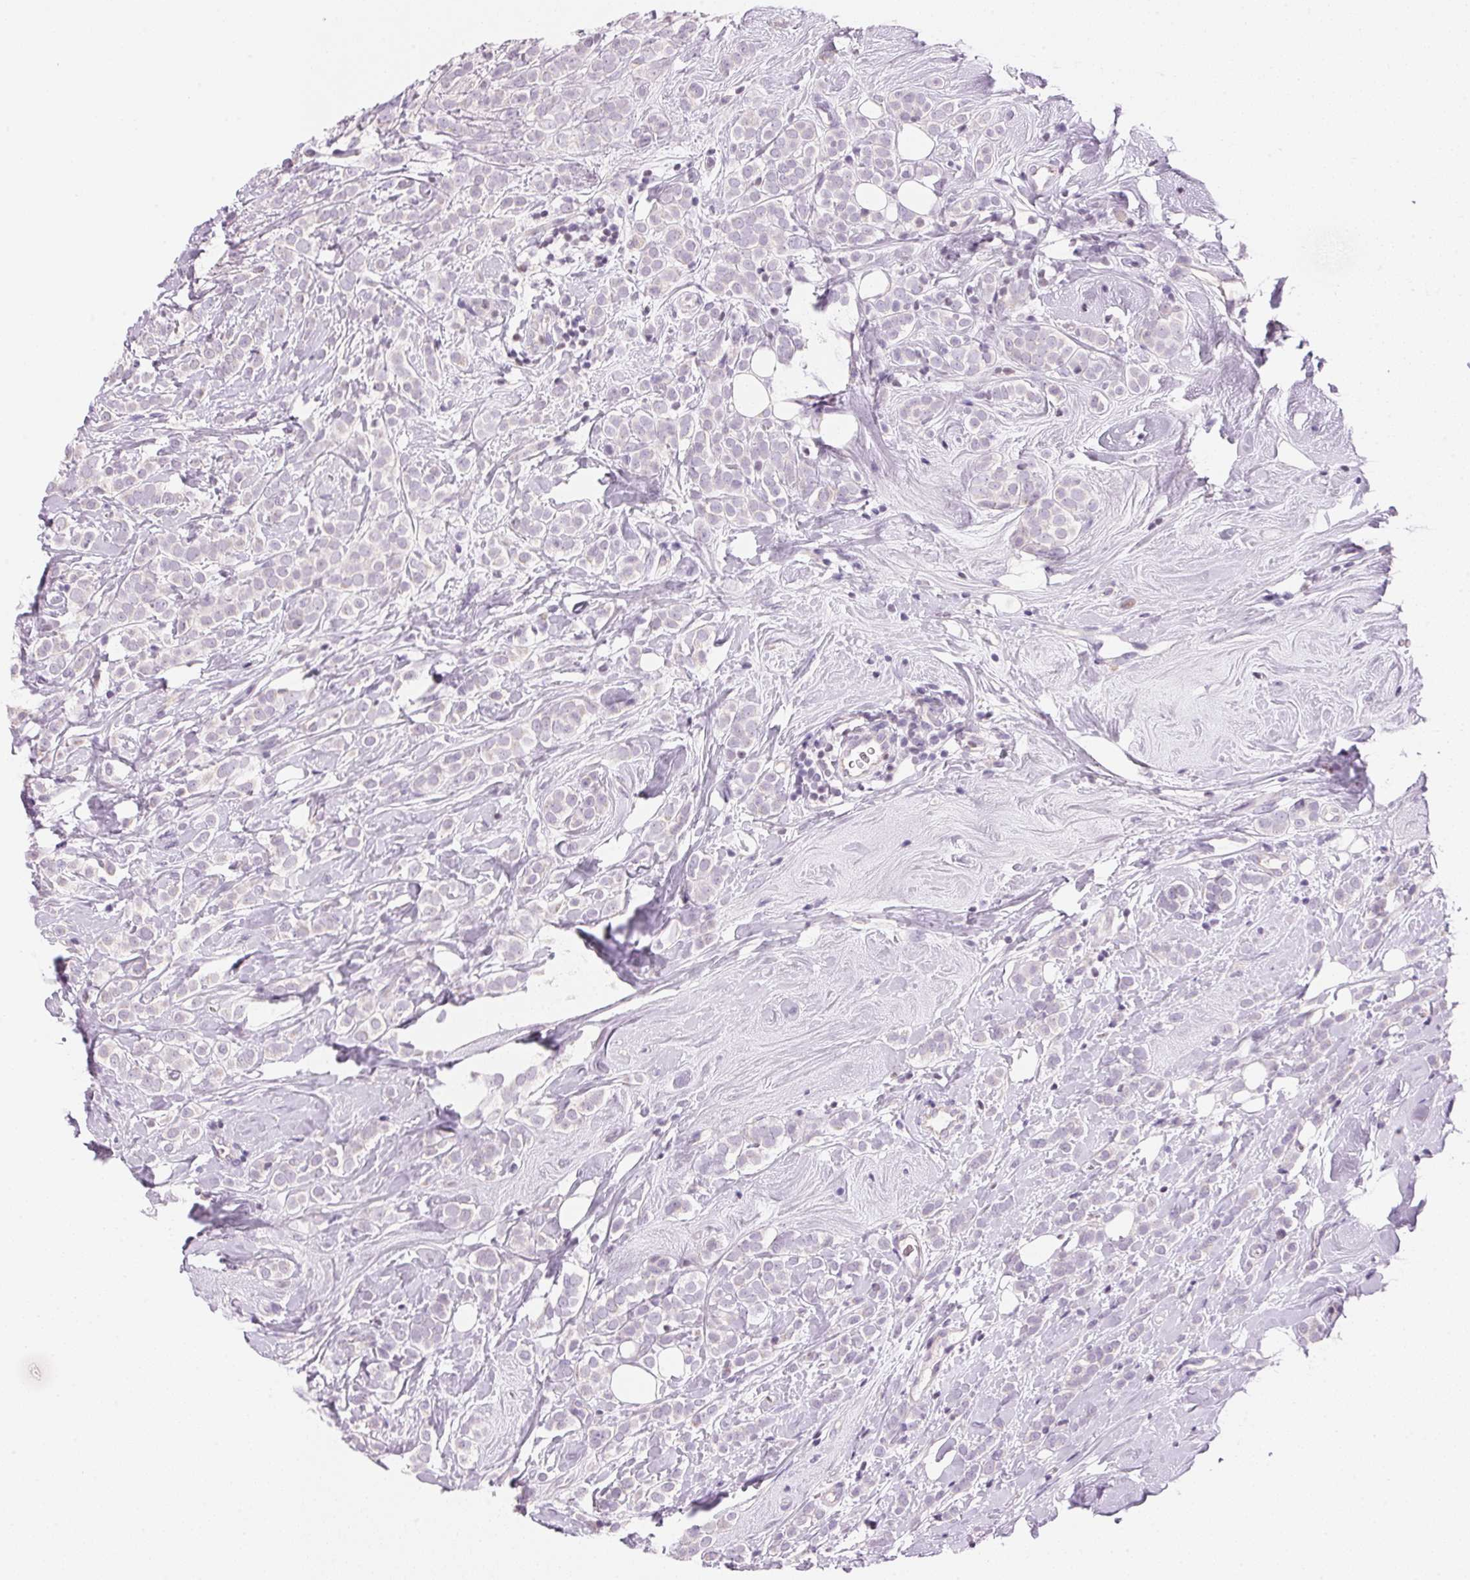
{"staining": {"intensity": "negative", "quantity": "none", "location": "none"}, "tissue": "breast cancer", "cell_type": "Tumor cells", "image_type": "cancer", "snomed": [{"axis": "morphology", "description": "Lobular carcinoma"}, {"axis": "topography", "description": "Breast"}], "caption": "High power microscopy micrograph of an IHC micrograph of breast cancer (lobular carcinoma), revealing no significant staining in tumor cells.", "gene": "CYP11B1", "patient": {"sex": "female", "age": 49}}